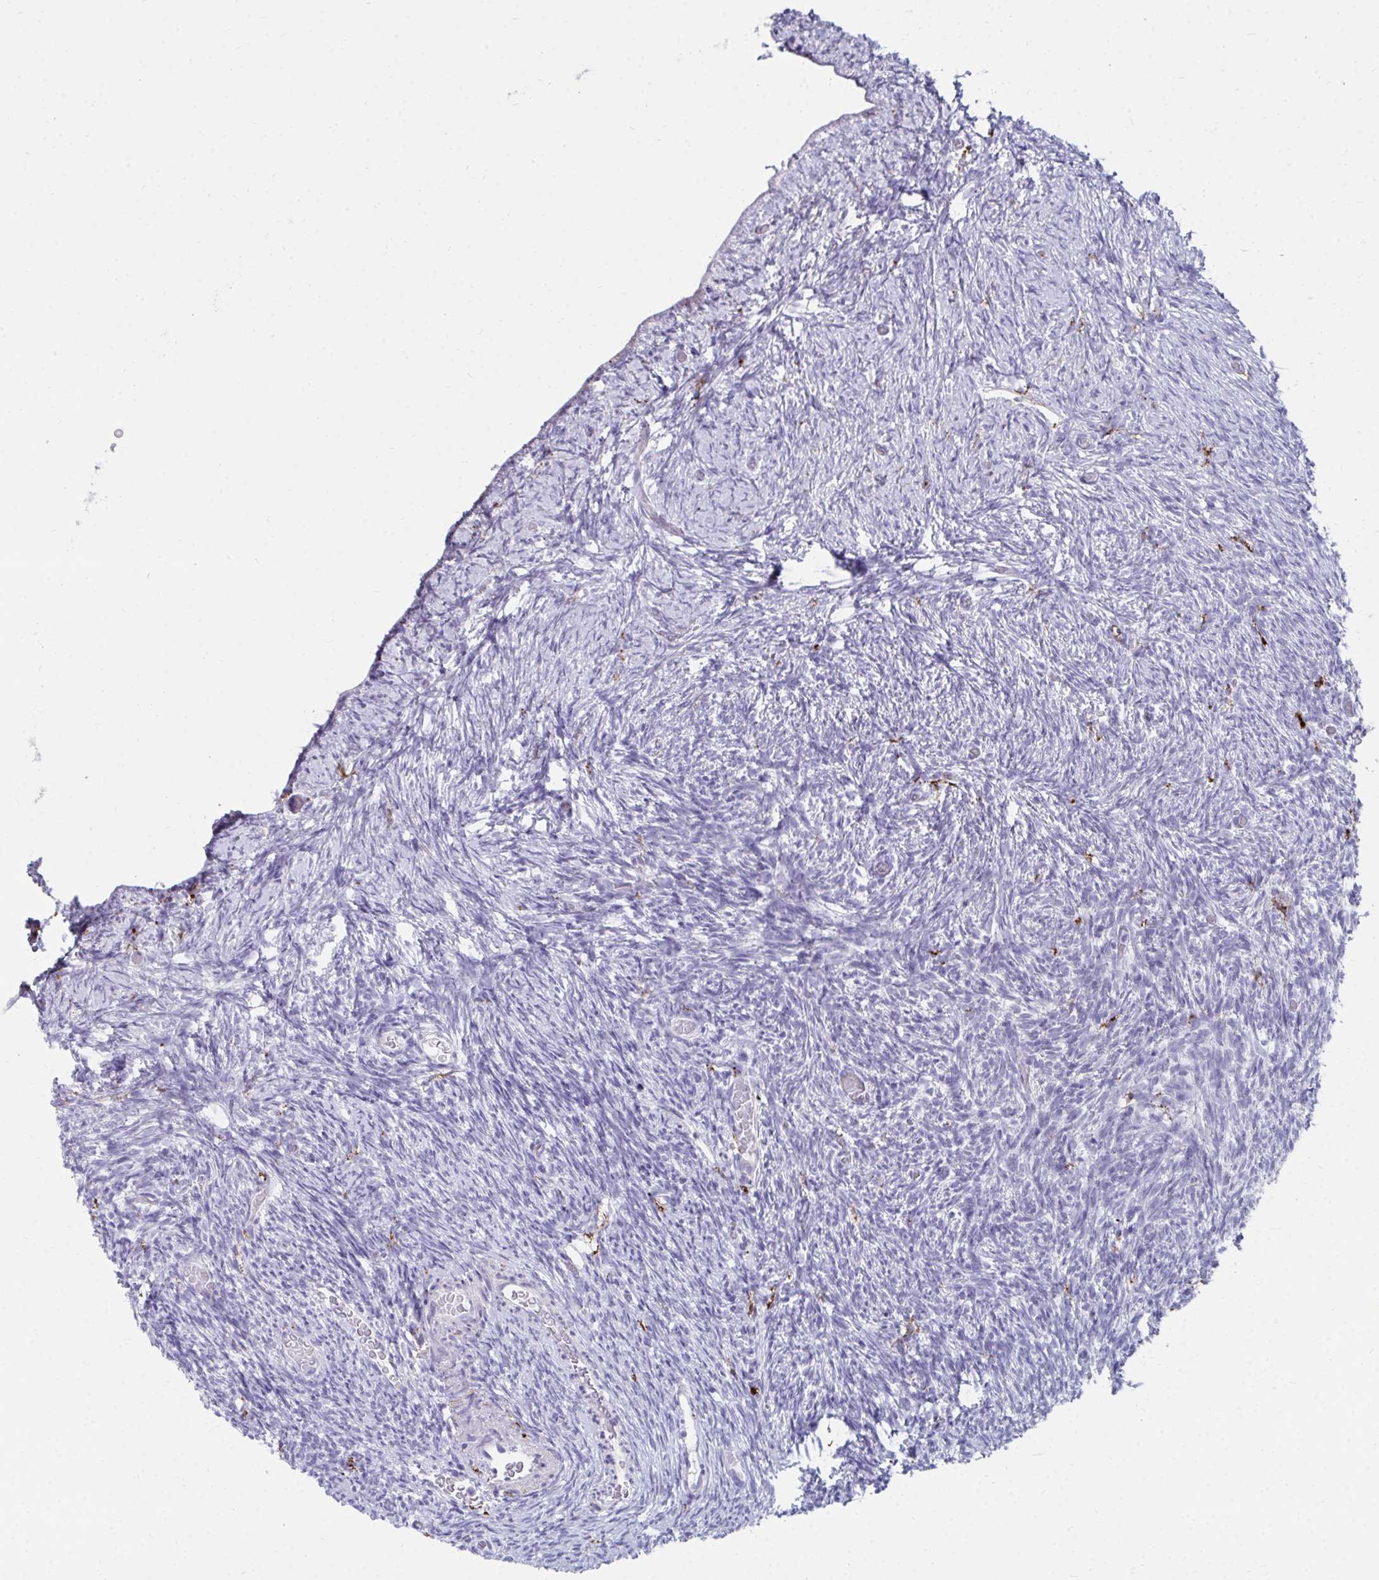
{"staining": {"intensity": "negative", "quantity": "none", "location": "none"}, "tissue": "ovary", "cell_type": "Ovarian stroma cells", "image_type": "normal", "snomed": [{"axis": "morphology", "description": "Normal tissue, NOS"}, {"axis": "topography", "description": "Ovary"}], "caption": "Ovarian stroma cells are negative for protein expression in benign human ovary. Brightfield microscopy of immunohistochemistry stained with DAB (3,3'-diaminobenzidine) (brown) and hematoxylin (blue), captured at high magnification.", "gene": "CD163", "patient": {"sex": "female", "age": 39}}